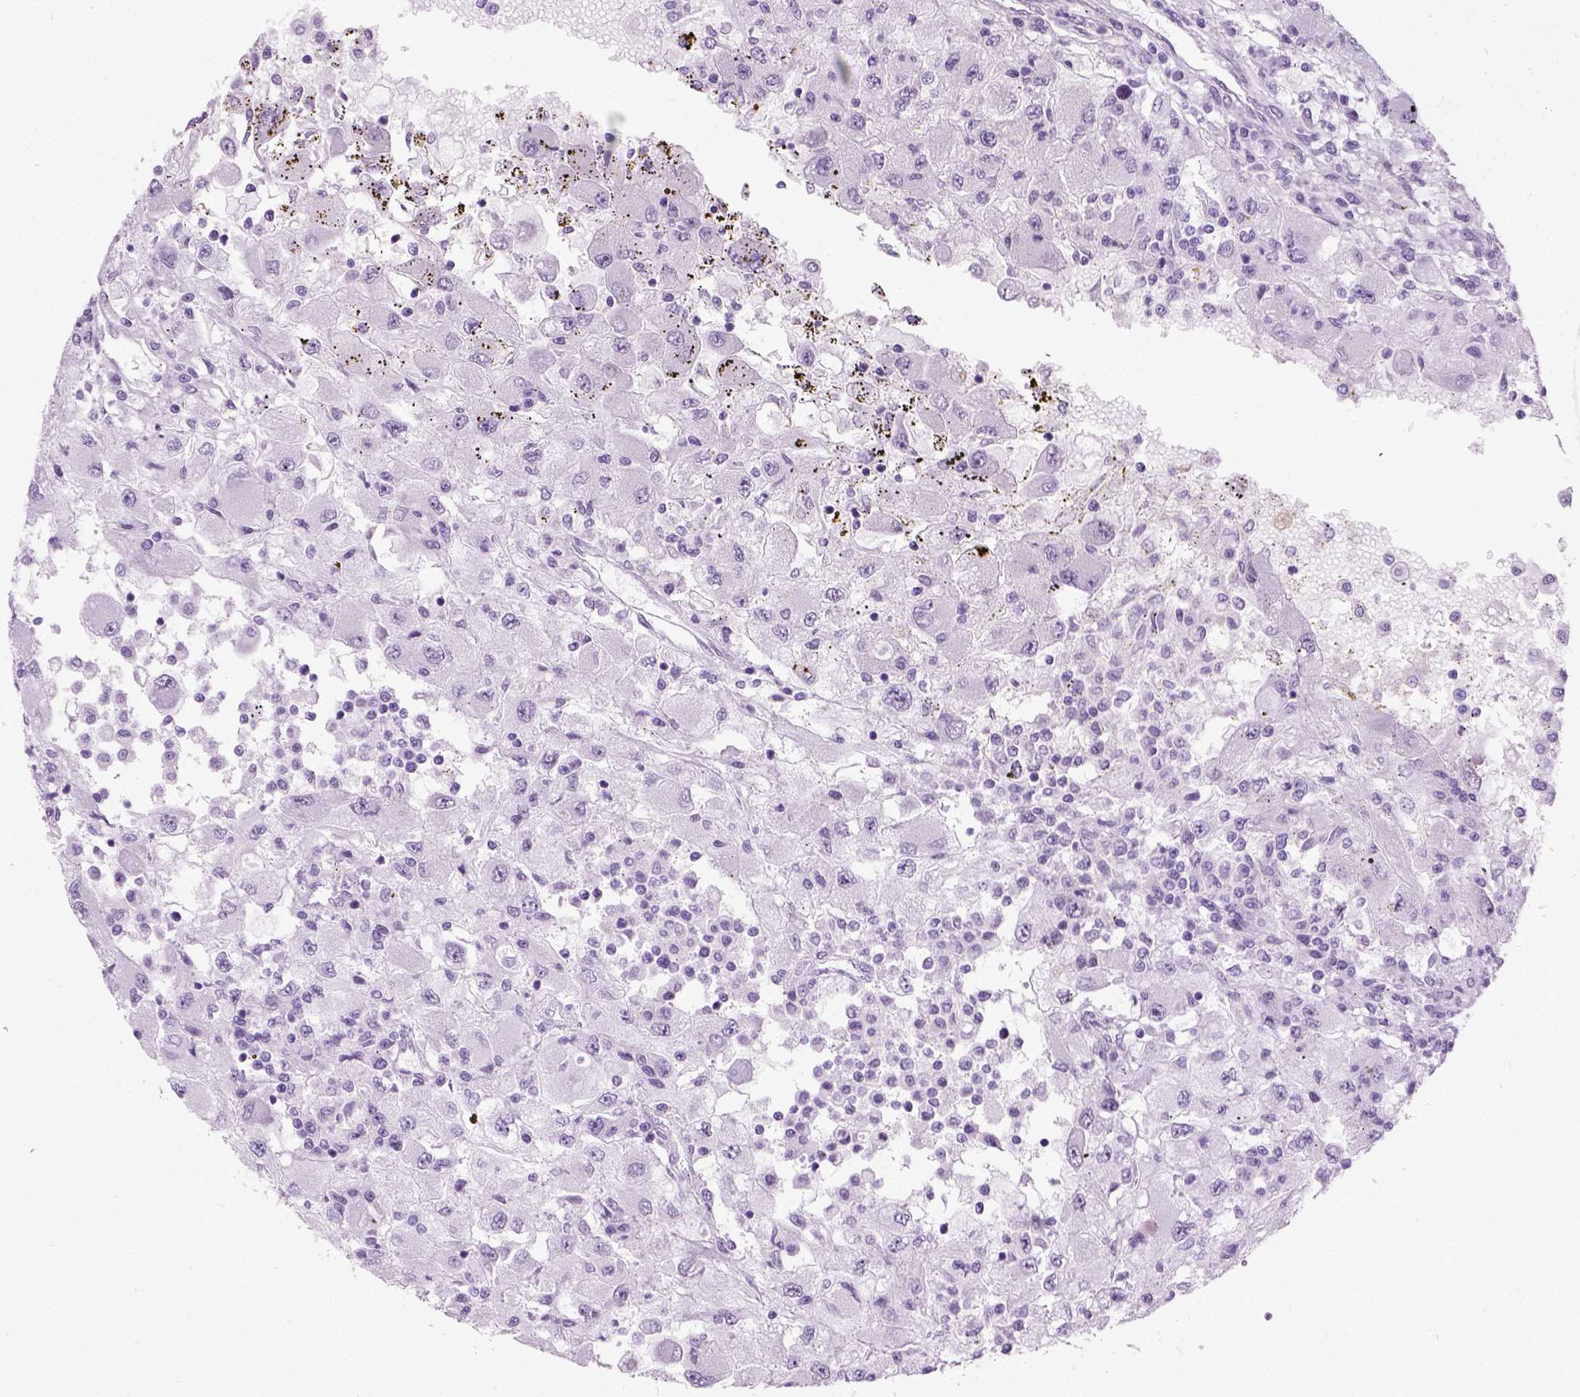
{"staining": {"intensity": "negative", "quantity": "none", "location": "none"}, "tissue": "renal cancer", "cell_type": "Tumor cells", "image_type": "cancer", "snomed": [{"axis": "morphology", "description": "Adenocarcinoma, NOS"}, {"axis": "topography", "description": "Kidney"}], "caption": "Immunohistochemistry of renal cancer (adenocarcinoma) displays no positivity in tumor cells.", "gene": "AXDND1", "patient": {"sex": "female", "age": 67}}